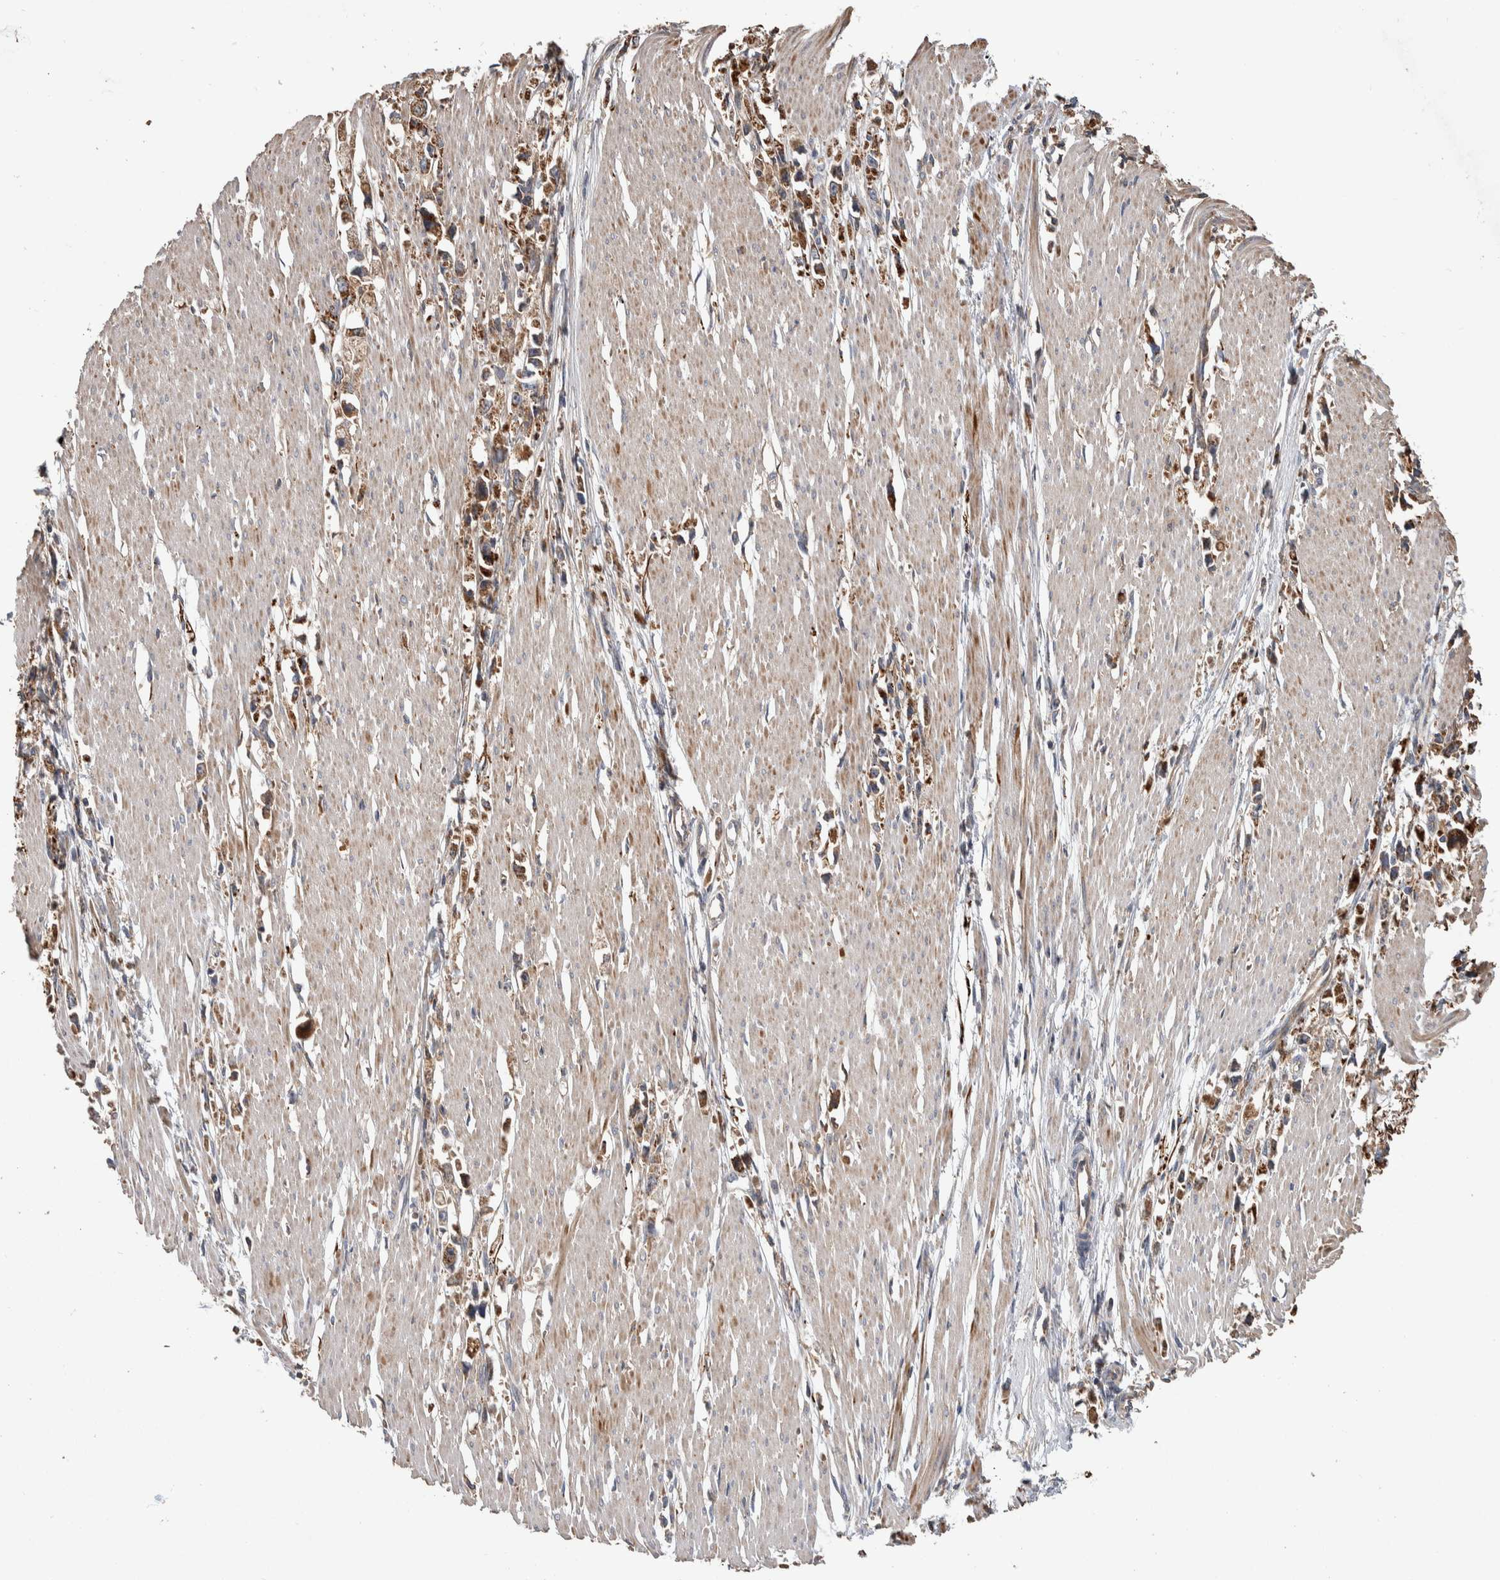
{"staining": {"intensity": "weak", "quantity": ">75%", "location": "cytoplasmic/membranous"}, "tissue": "stomach cancer", "cell_type": "Tumor cells", "image_type": "cancer", "snomed": [{"axis": "morphology", "description": "Adenocarcinoma, NOS"}, {"axis": "topography", "description": "Stomach"}], "caption": "This micrograph shows stomach adenocarcinoma stained with immunohistochemistry to label a protein in brown. The cytoplasmic/membranous of tumor cells show weak positivity for the protein. Nuclei are counter-stained blue.", "gene": "SDCBP", "patient": {"sex": "female", "age": 59}}